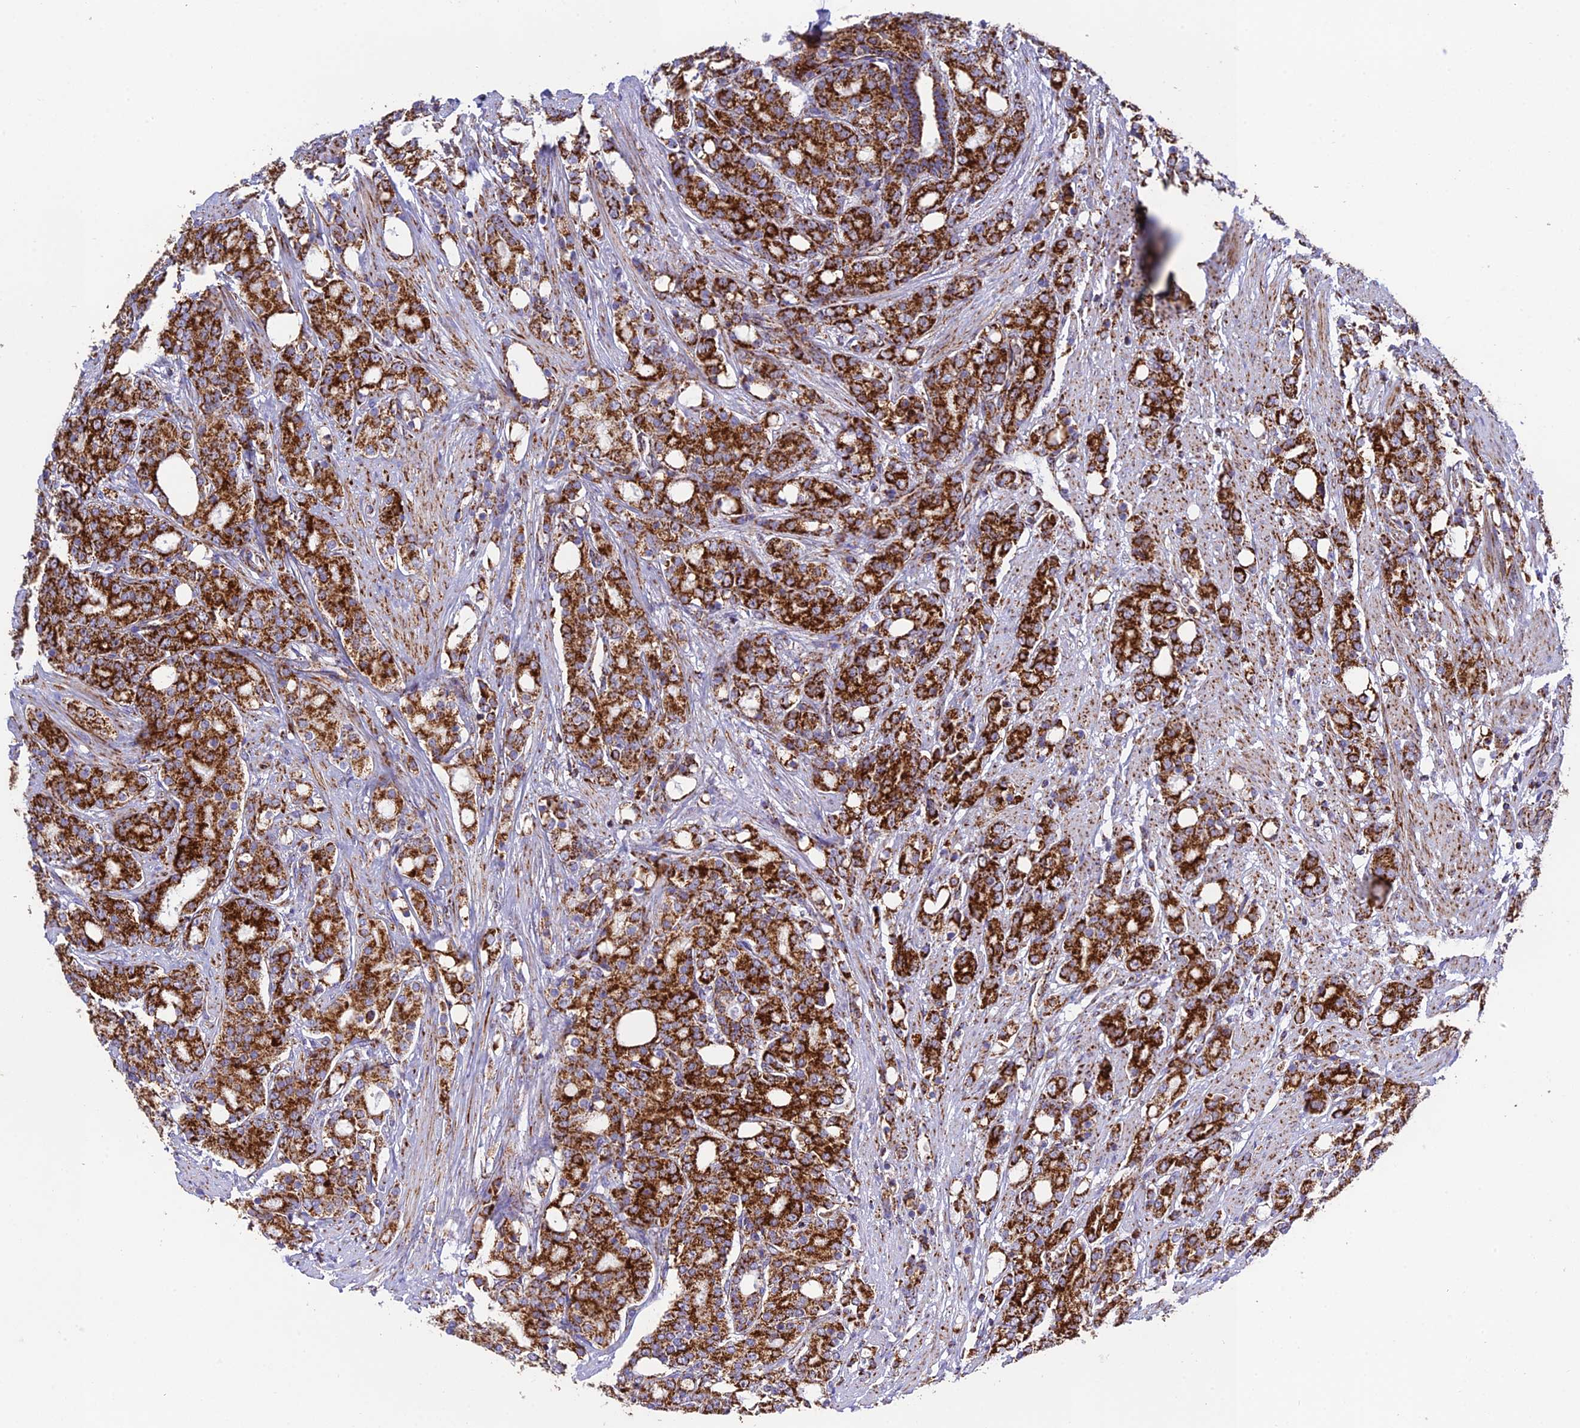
{"staining": {"intensity": "strong", "quantity": ">75%", "location": "cytoplasmic/membranous"}, "tissue": "prostate cancer", "cell_type": "Tumor cells", "image_type": "cancer", "snomed": [{"axis": "morphology", "description": "Adenocarcinoma, High grade"}, {"axis": "topography", "description": "Prostate"}], "caption": "The immunohistochemical stain shows strong cytoplasmic/membranous staining in tumor cells of prostate adenocarcinoma (high-grade) tissue.", "gene": "CHCHD3", "patient": {"sex": "male", "age": 62}}